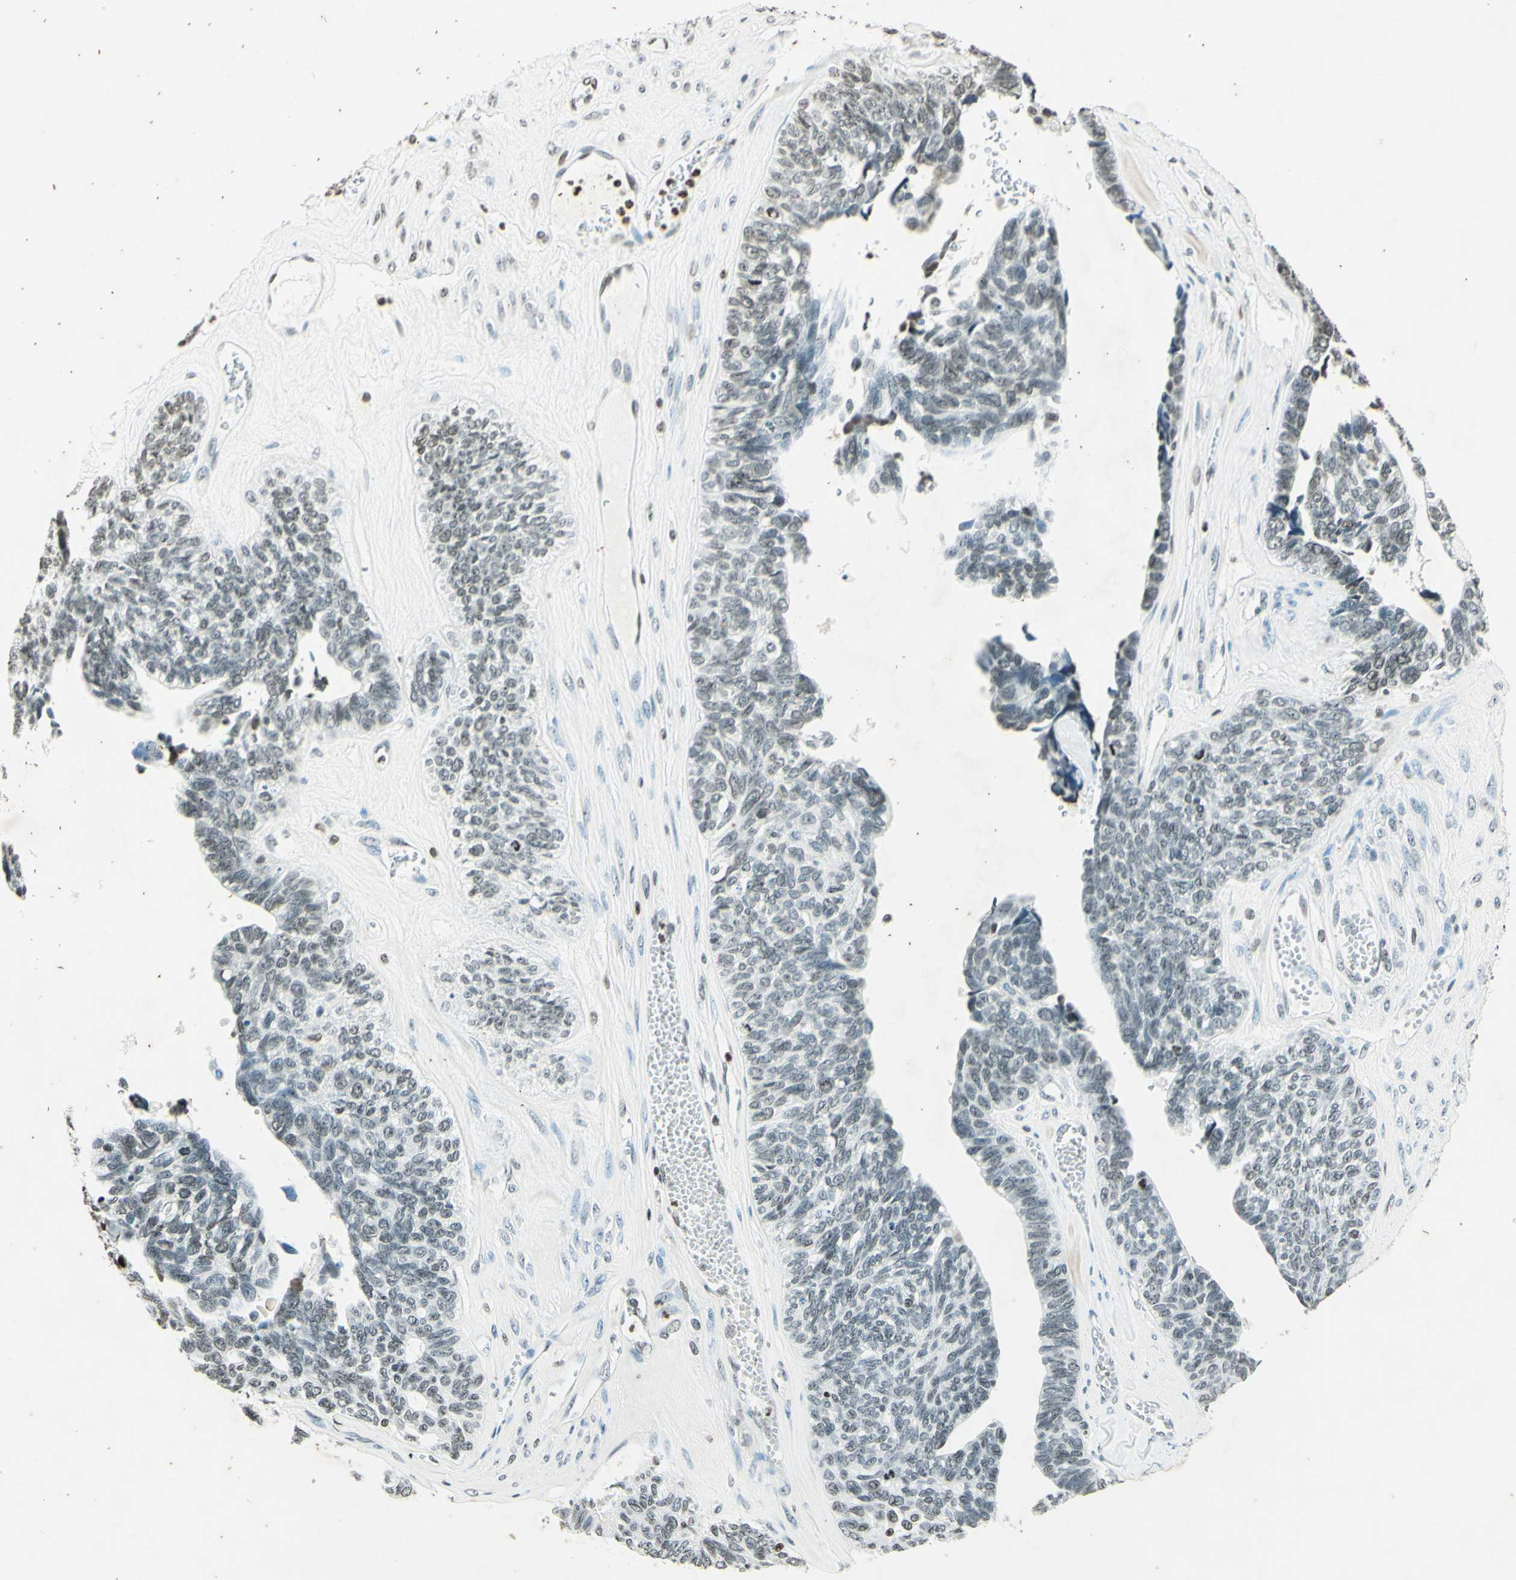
{"staining": {"intensity": "weak", "quantity": "25%-75%", "location": "nuclear"}, "tissue": "ovarian cancer", "cell_type": "Tumor cells", "image_type": "cancer", "snomed": [{"axis": "morphology", "description": "Cystadenocarcinoma, serous, NOS"}, {"axis": "topography", "description": "Ovary"}], "caption": "Ovarian serous cystadenocarcinoma stained with DAB (3,3'-diaminobenzidine) immunohistochemistry (IHC) reveals low levels of weak nuclear staining in about 25%-75% of tumor cells.", "gene": "MSH2", "patient": {"sex": "female", "age": 79}}